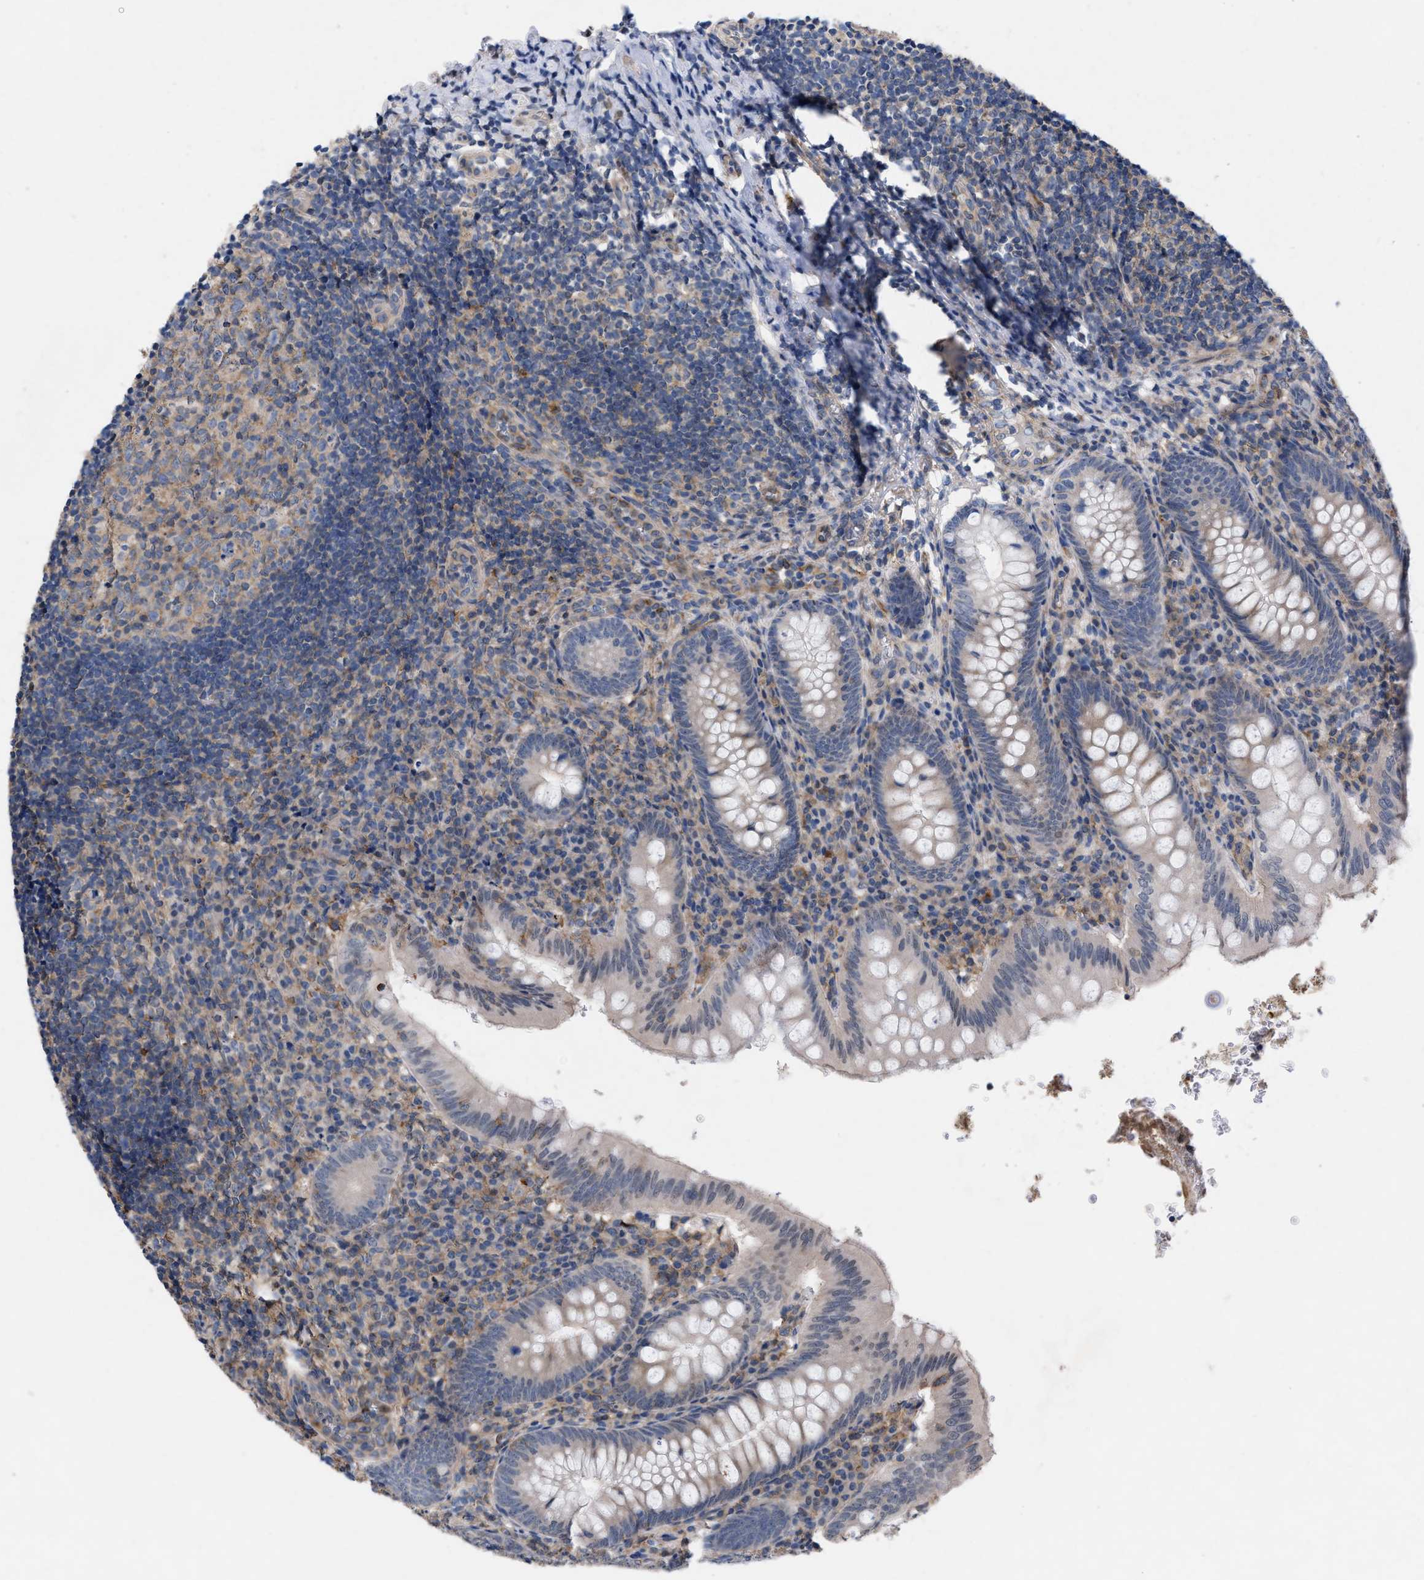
{"staining": {"intensity": "weak", "quantity": "25%-75%", "location": "cytoplasmic/membranous"}, "tissue": "appendix", "cell_type": "Glandular cells", "image_type": "normal", "snomed": [{"axis": "morphology", "description": "Normal tissue, NOS"}, {"axis": "topography", "description": "Appendix"}], "caption": "DAB (3,3'-diaminobenzidine) immunohistochemical staining of unremarkable appendix exhibits weak cytoplasmic/membranous protein expression in about 25%-75% of glandular cells. (DAB = brown stain, brightfield microscopy at high magnification).", "gene": "TMEM131", "patient": {"sex": "male", "age": 8}}